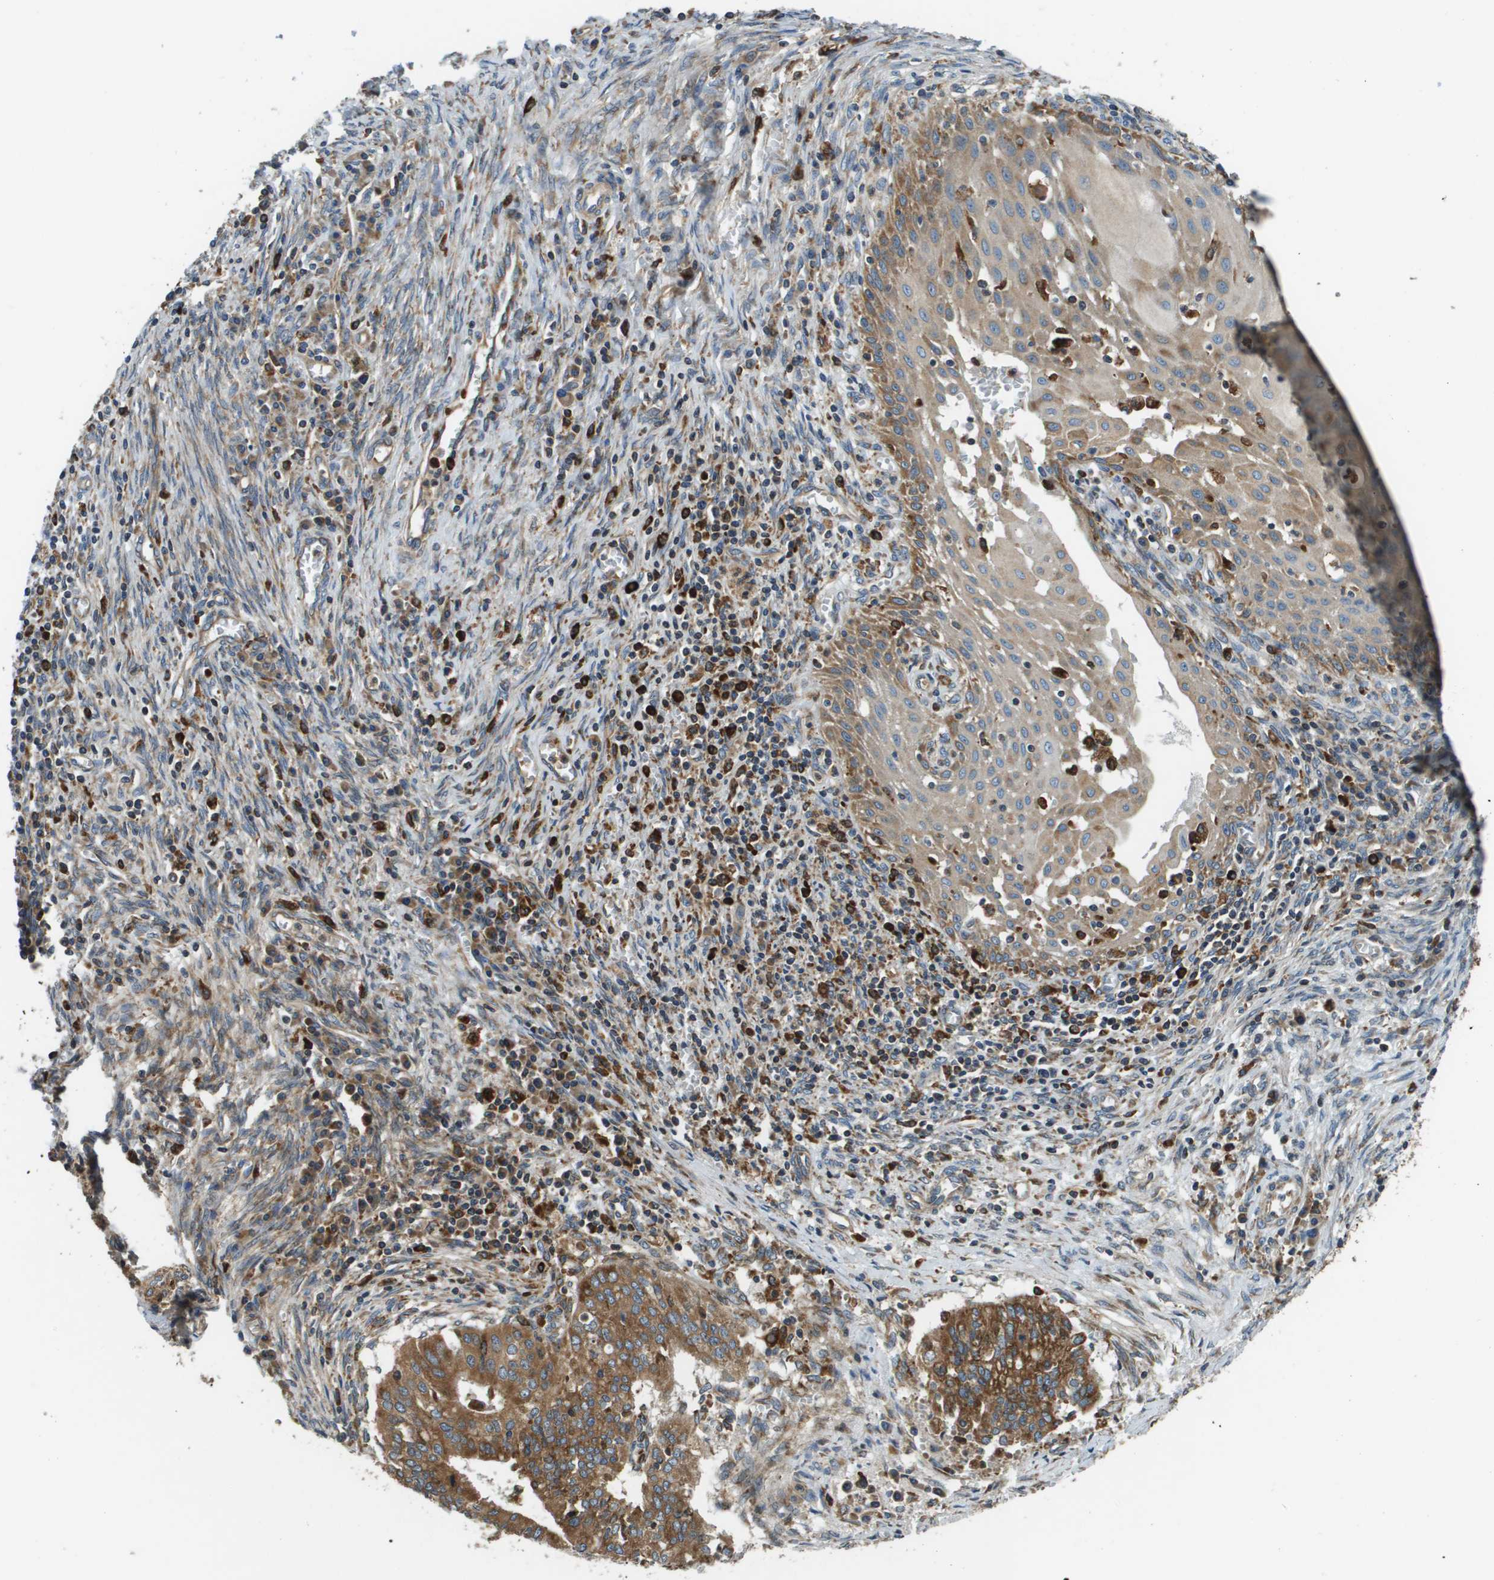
{"staining": {"intensity": "strong", "quantity": ">75%", "location": "cytoplasmic/membranous"}, "tissue": "cervical cancer", "cell_type": "Tumor cells", "image_type": "cancer", "snomed": [{"axis": "morphology", "description": "Adenocarcinoma, NOS"}, {"axis": "topography", "description": "Cervix"}], "caption": "High-magnification brightfield microscopy of cervical adenocarcinoma stained with DAB (3,3'-diaminobenzidine) (brown) and counterstained with hematoxylin (blue). tumor cells exhibit strong cytoplasmic/membranous expression is present in about>75% of cells.", "gene": "CNPY3", "patient": {"sex": "female", "age": 44}}